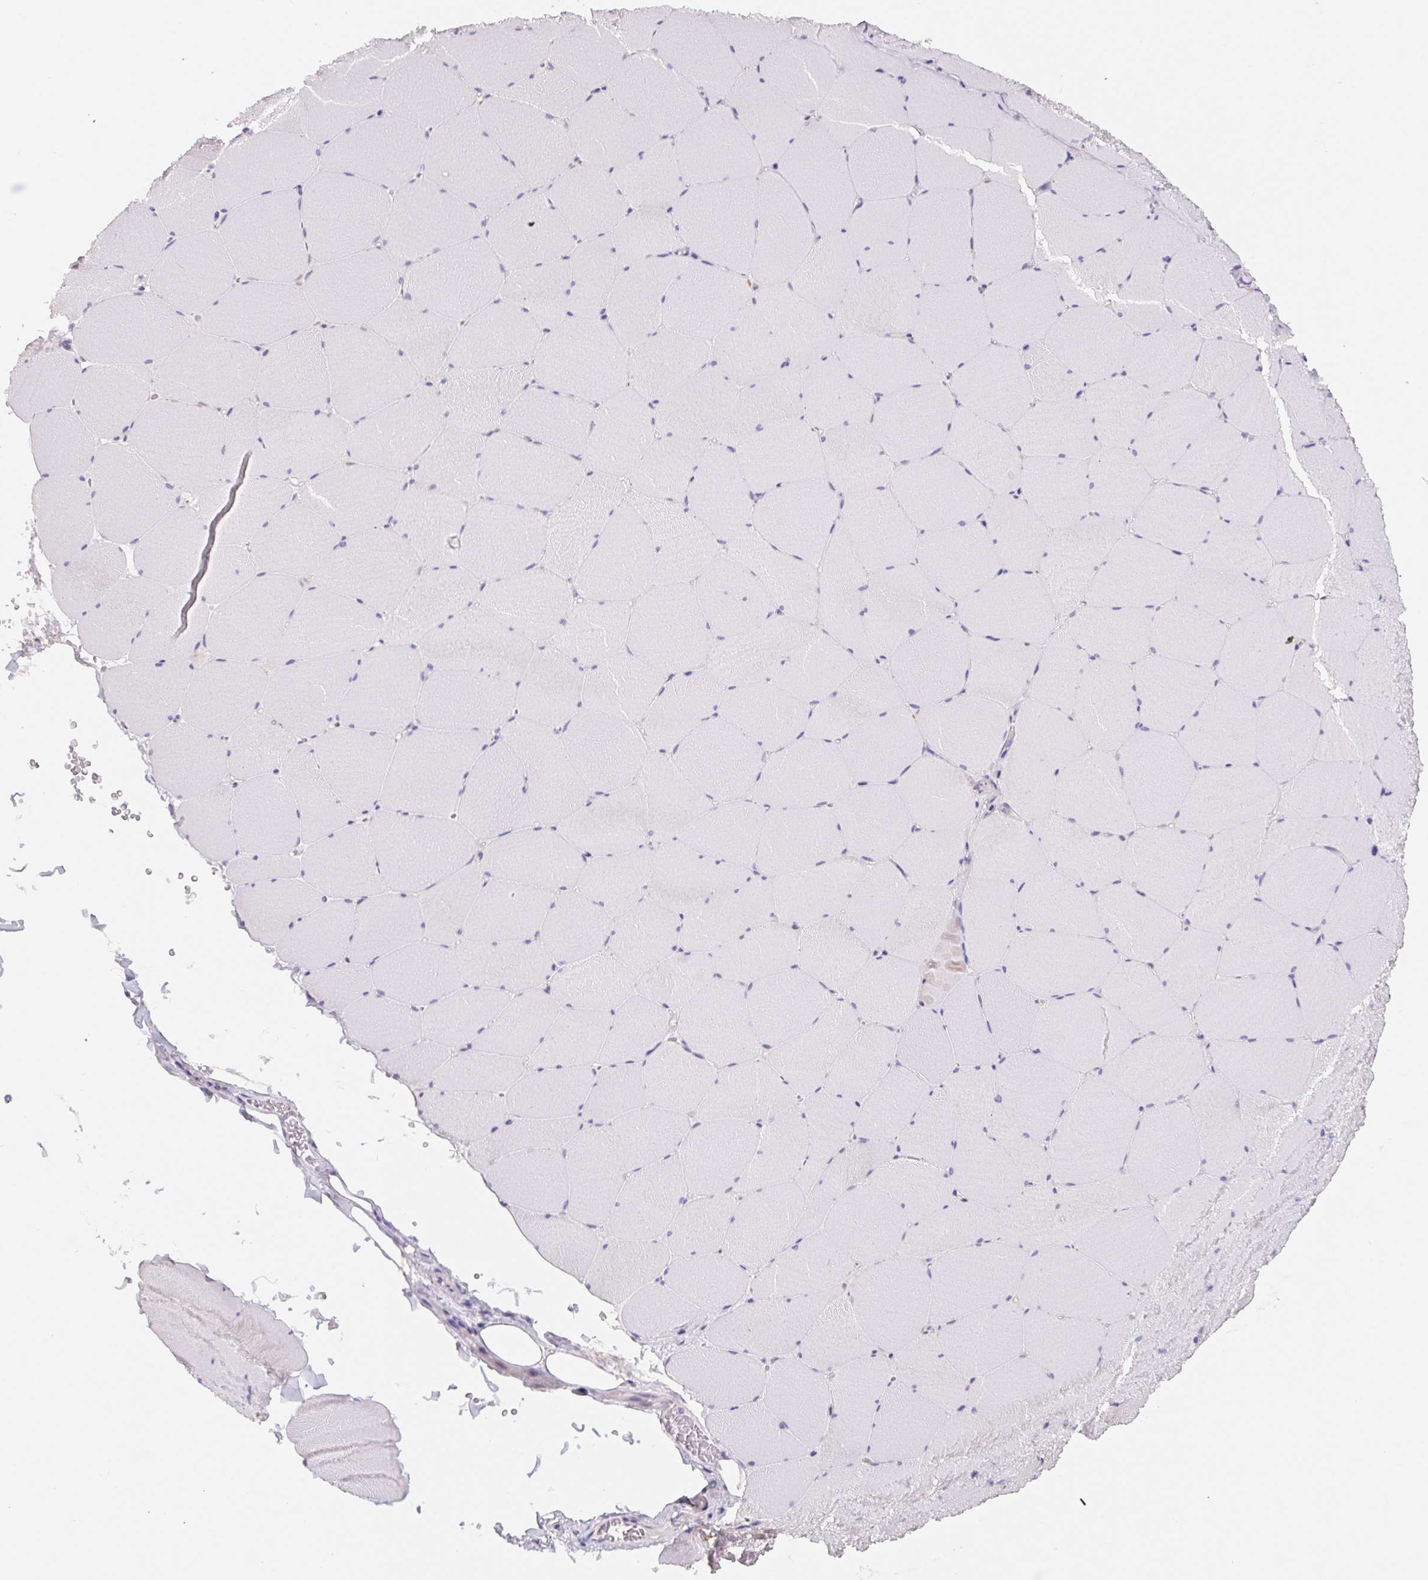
{"staining": {"intensity": "negative", "quantity": "none", "location": "none"}, "tissue": "skeletal muscle", "cell_type": "Myocytes", "image_type": "normal", "snomed": [{"axis": "morphology", "description": "Normal tissue, NOS"}, {"axis": "topography", "description": "Skeletal muscle"}, {"axis": "topography", "description": "Head-Neck"}], "caption": "Skeletal muscle was stained to show a protein in brown. There is no significant staining in myocytes. Brightfield microscopy of immunohistochemistry (IHC) stained with DAB (brown) and hematoxylin (blue), captured at high magnification.", "gene": "LPA", "patient": {"sex": "male", "age": 66}}